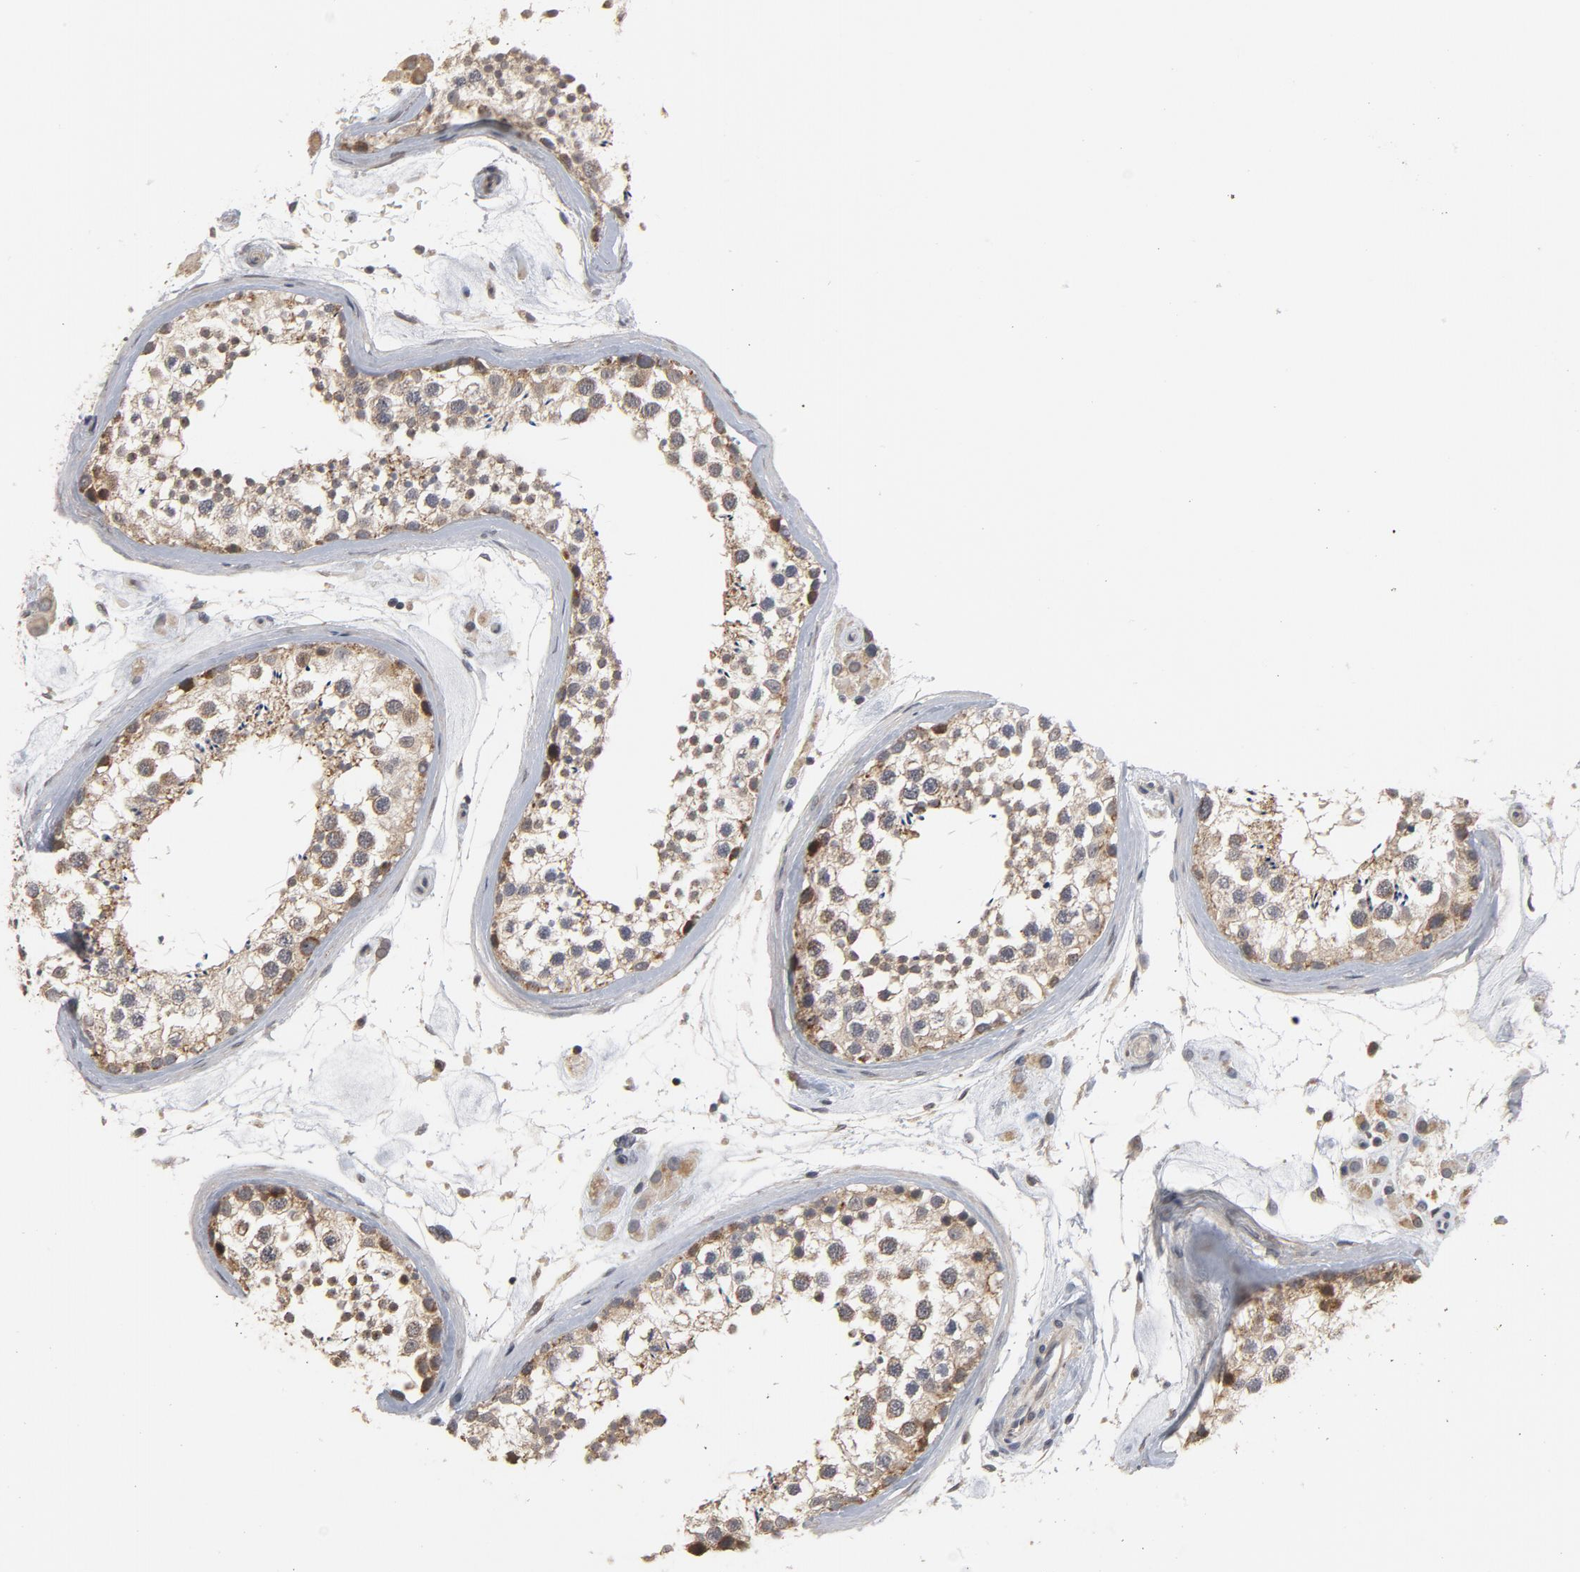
{"staining": {"intensity": "moderate", "quantity": "25%-75%", "location": "cytoplasmic/membranous"}, "tissue": "testis", "cell_type": "Cells in seminiferous ducts", "image_type": "normal", "snomed": [{"axis": "morphology", "description": "Normal tissue, NOS"}, {"axis": "topography", "description": "Testis"}], "caption": "Testis stained for a protein reveals moderate cytoplasmic/membranous positivity in cells in seminiferous ducts.", "gene": "PPP1R1B", "patient": {"sex": "male", "age": 46}}